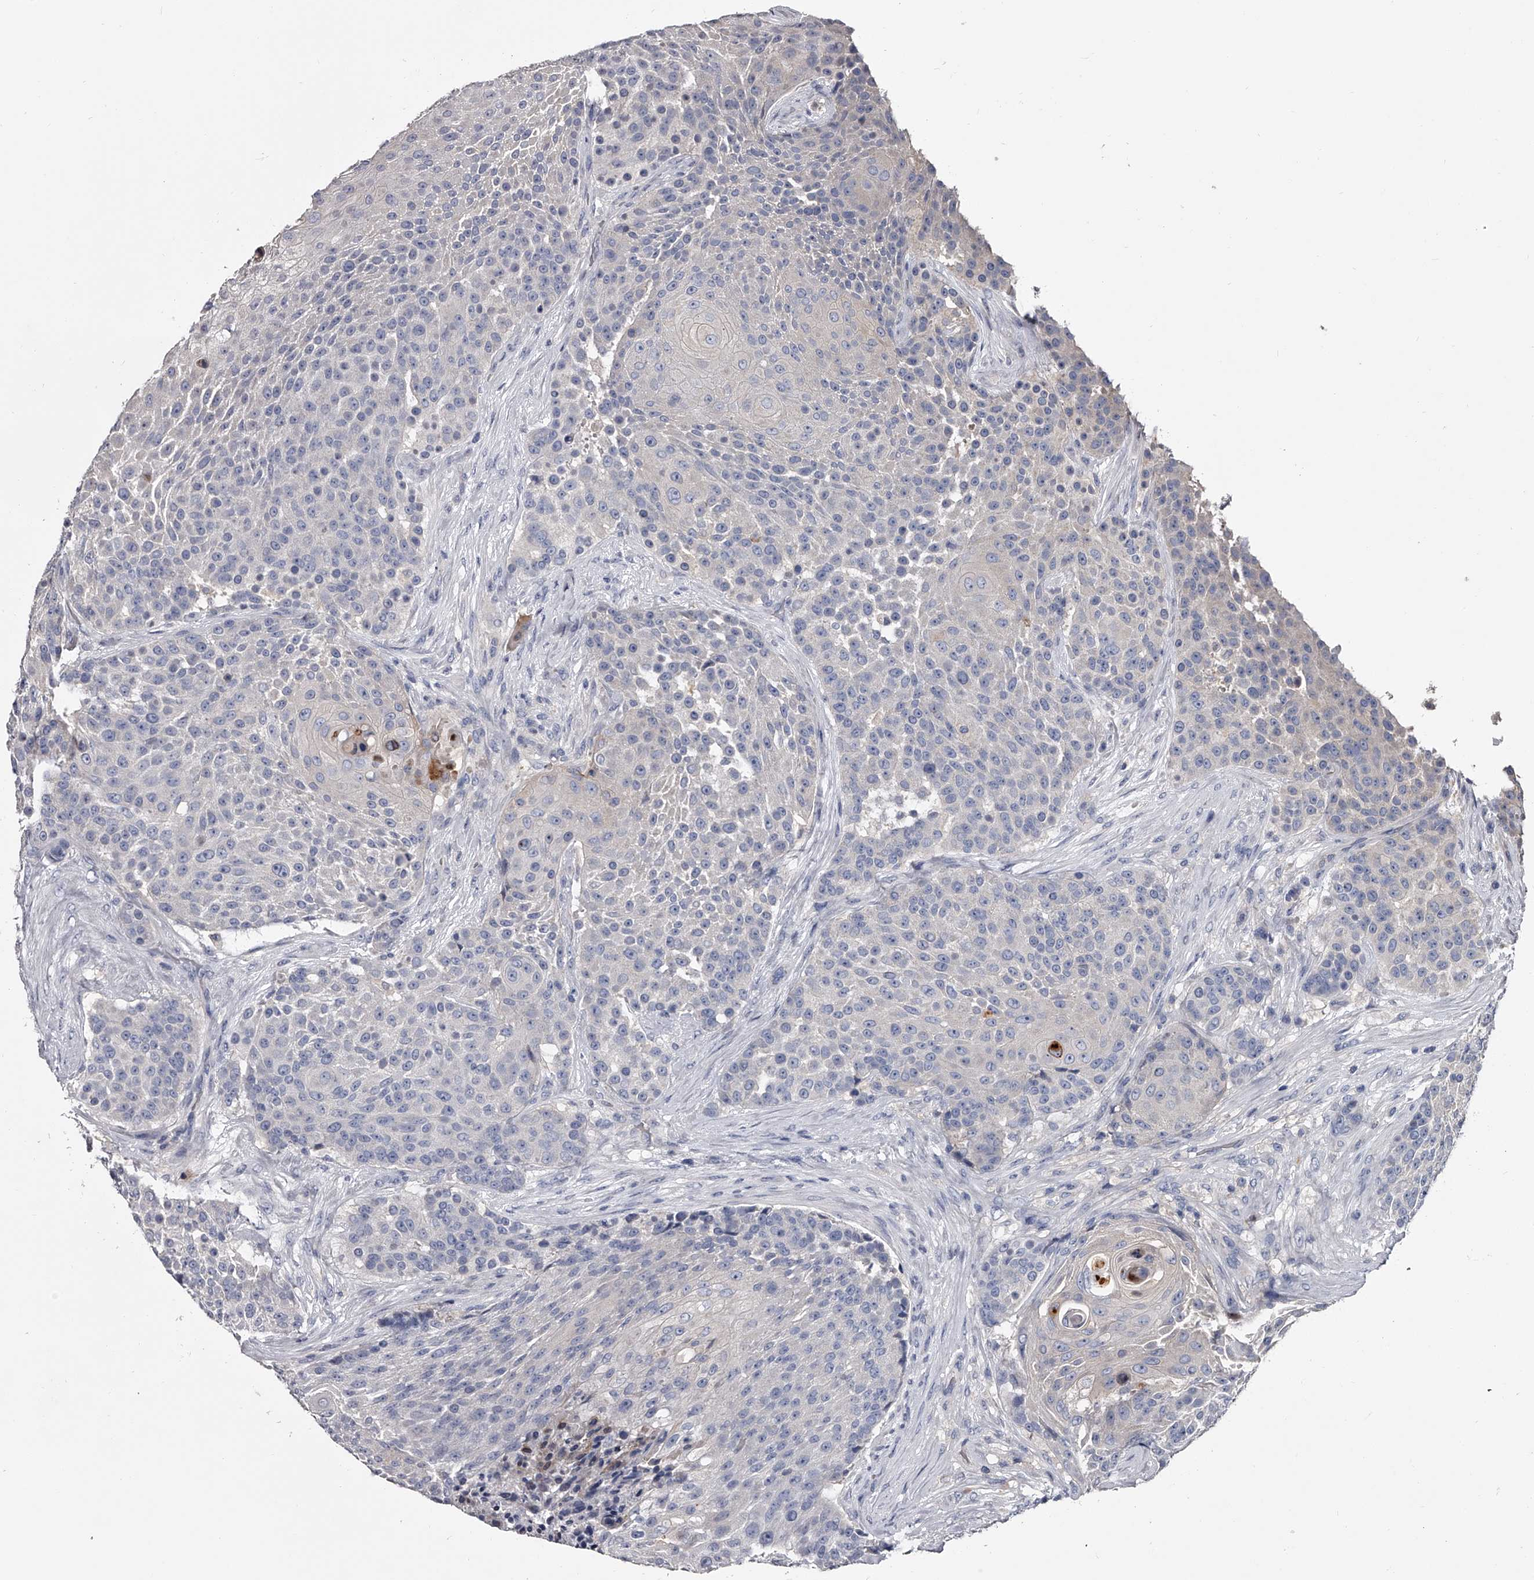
{"staining": {"intensity": "negative", "quantity": "none", "location": "none"}, "tissue": "urothelial cancer", "cell_type": "Tumor cells", "image_type": "cancer", "snomed": [{"axis": "morphology", "description": "Urothelial carcinoma, High grade"}, {"axis": "topography", "description": "Urinary bladder"}], "caption": "Immunohistochemistry of urothelial carcinoma (high-grade) shows no staining in tumor cells.", "gene": "GAPVD1", "patient": {"sex": "female", "age": 63}}